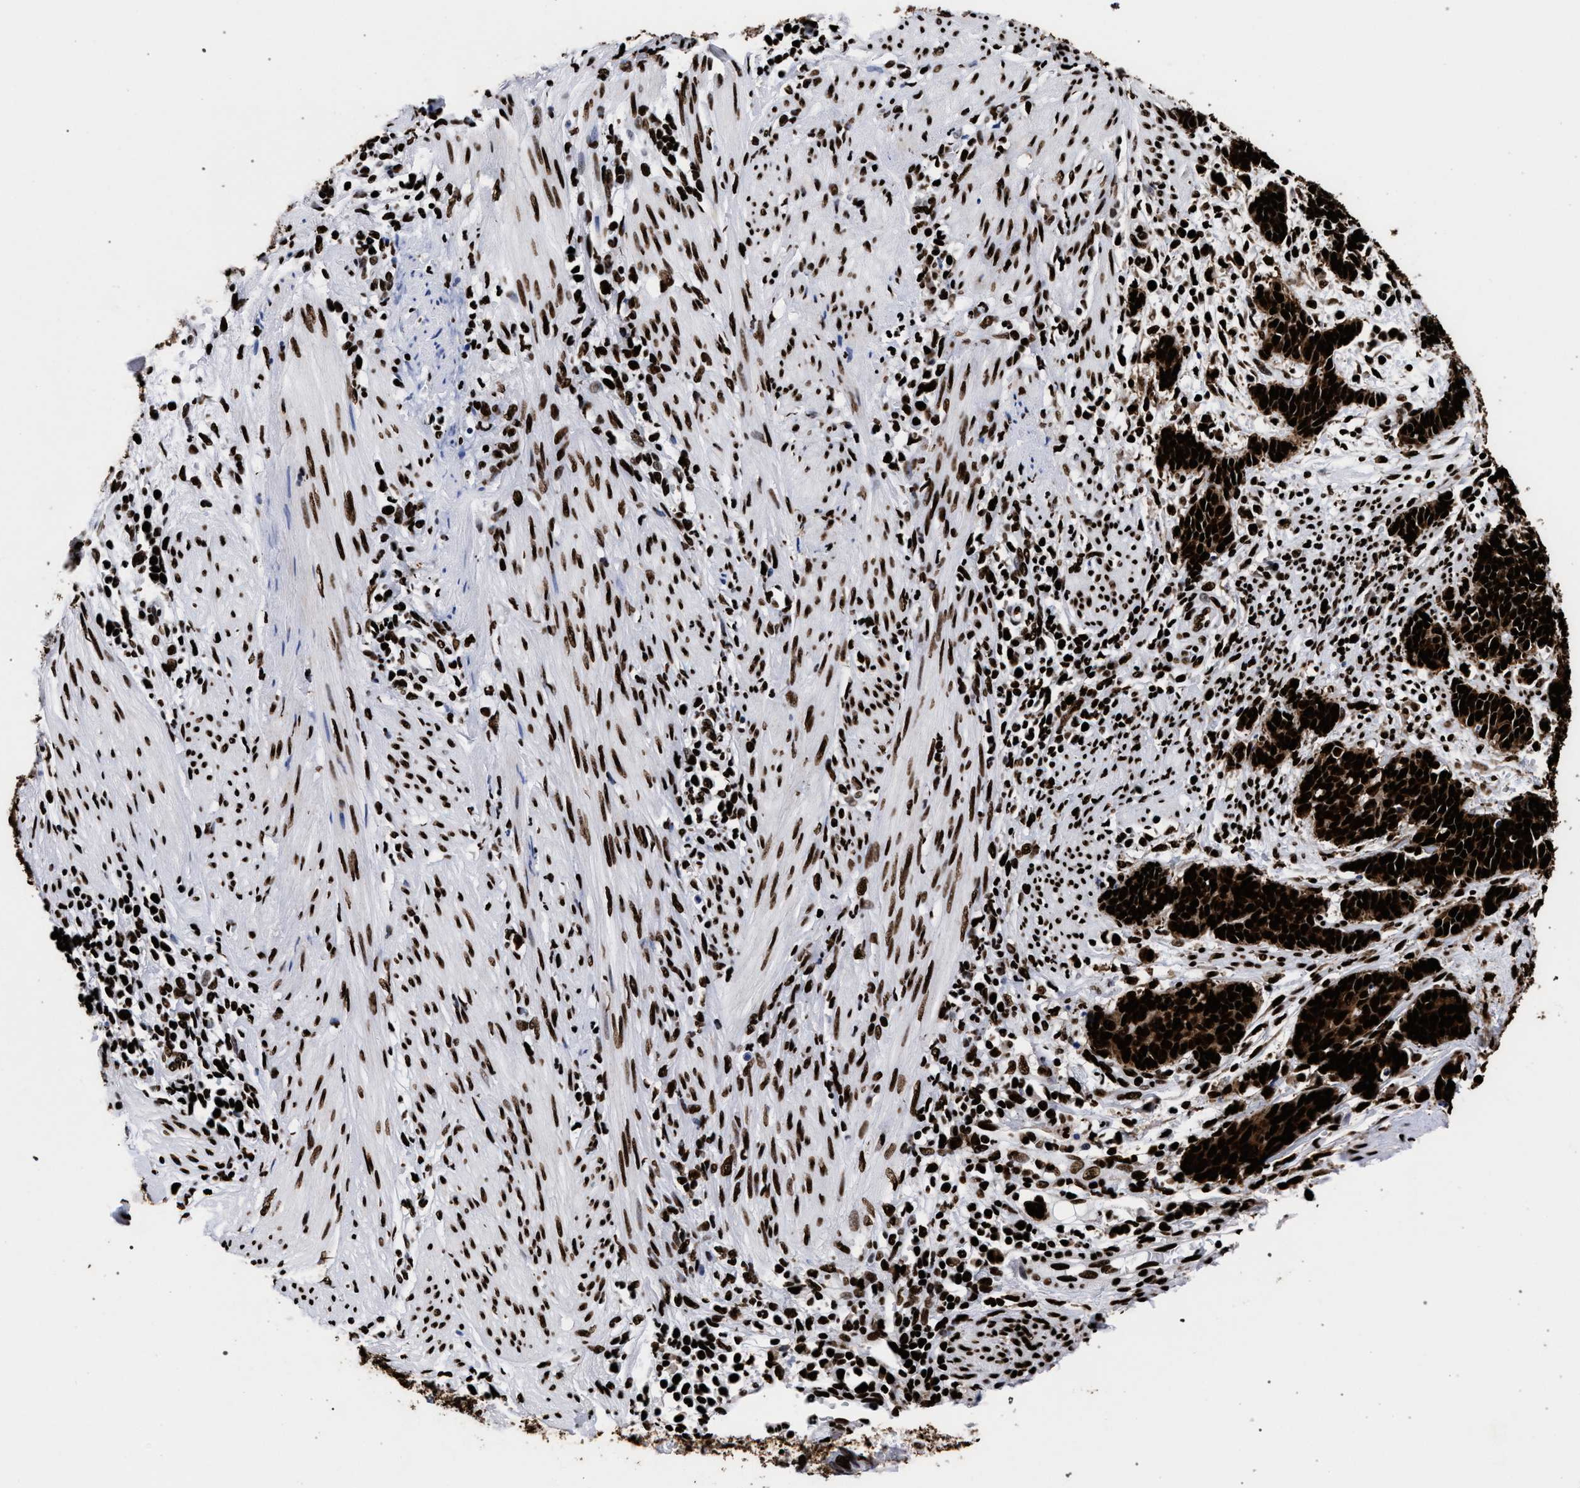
{"staining": {"intensity": "strong", "quantity": ">75%", "location": "cytoplasmic/membranous,nuclear"}, "tissue": "cervical cancer", "cell_type": "Tumor cells", "image_type": "cancer", "snomed": [{"axis": "morphology", "description": "Squamous cell carcinoma, NOS"}, {"axis": "topography", "description": "Cervix"}], "caption": "High-magnification brightfield microscopy of cervical cancer (squamous cell carcinoma) stained with DAB (3,3'-diaminobenzidine) (brown) and counterstained with hematoxylin (blue). tumor cells exhibit strong cytoplasmic/membranous and nuclear staining is appreciated in about>75% of cells. (Brightfield microscopy of DAB IHC at high magnification).", "gene": "HNRNPA1", "patient": {"sex": "female", "age": 35}}